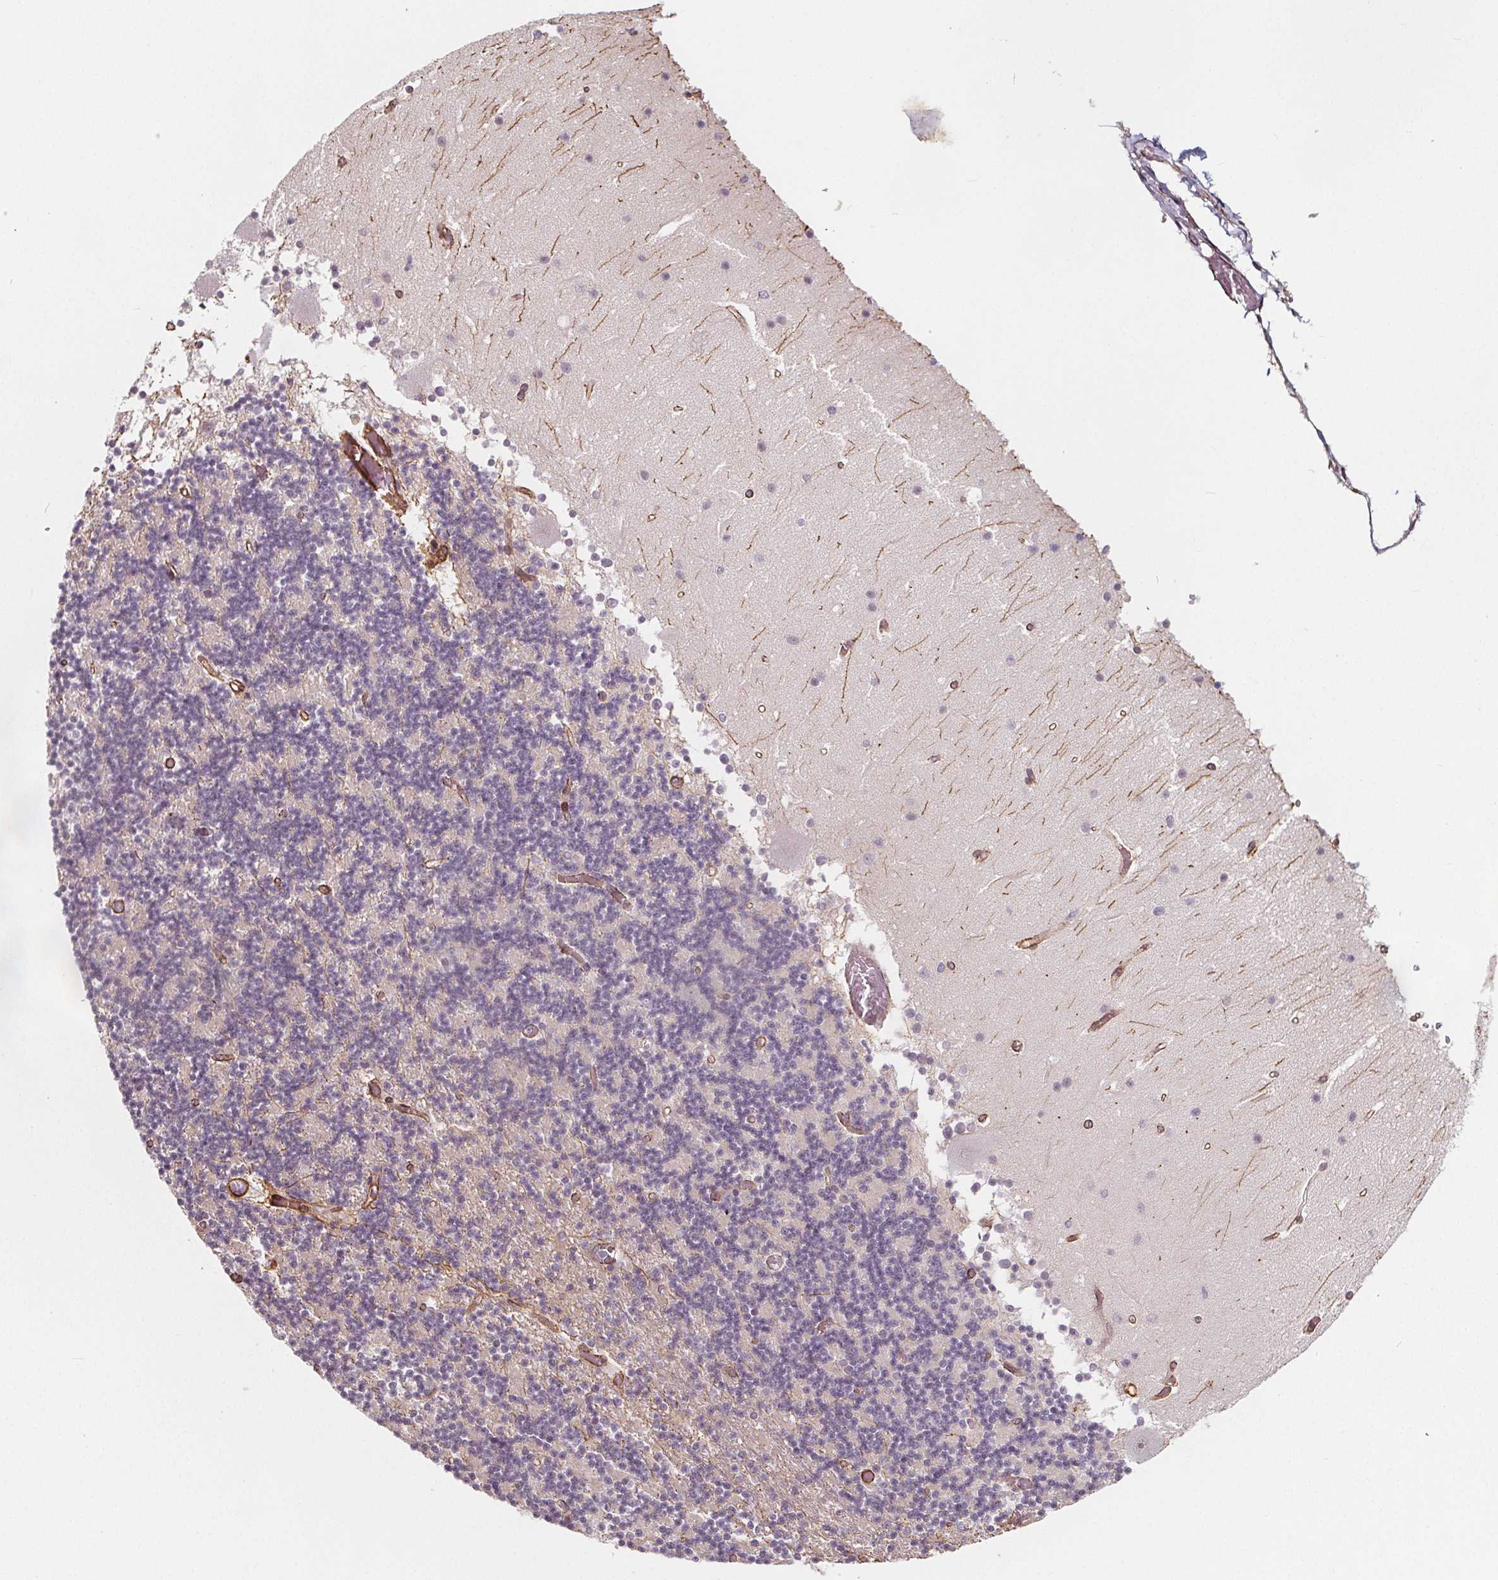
{"staining": {"intensity": "negative", "quantity": "none", "location": "none"}, "tissue": "cerebellum", "cell_type": "Cells in granular layer", "image_type": "normal", "snomed": [{"axis": "morphology", "description": "Normal tissue, NOS"}, {"axis": "topography", "description": "Cerebellum"}], "caption": "IHC image of benign cerebellum: human cerebellum stained with DAB exhibits no significant protein positivity in cells in granular layer. (IHC, brightfield microscopy, high magnification).", "gene": "HAS1", "patient": {"sex": "female", "age": 28}}